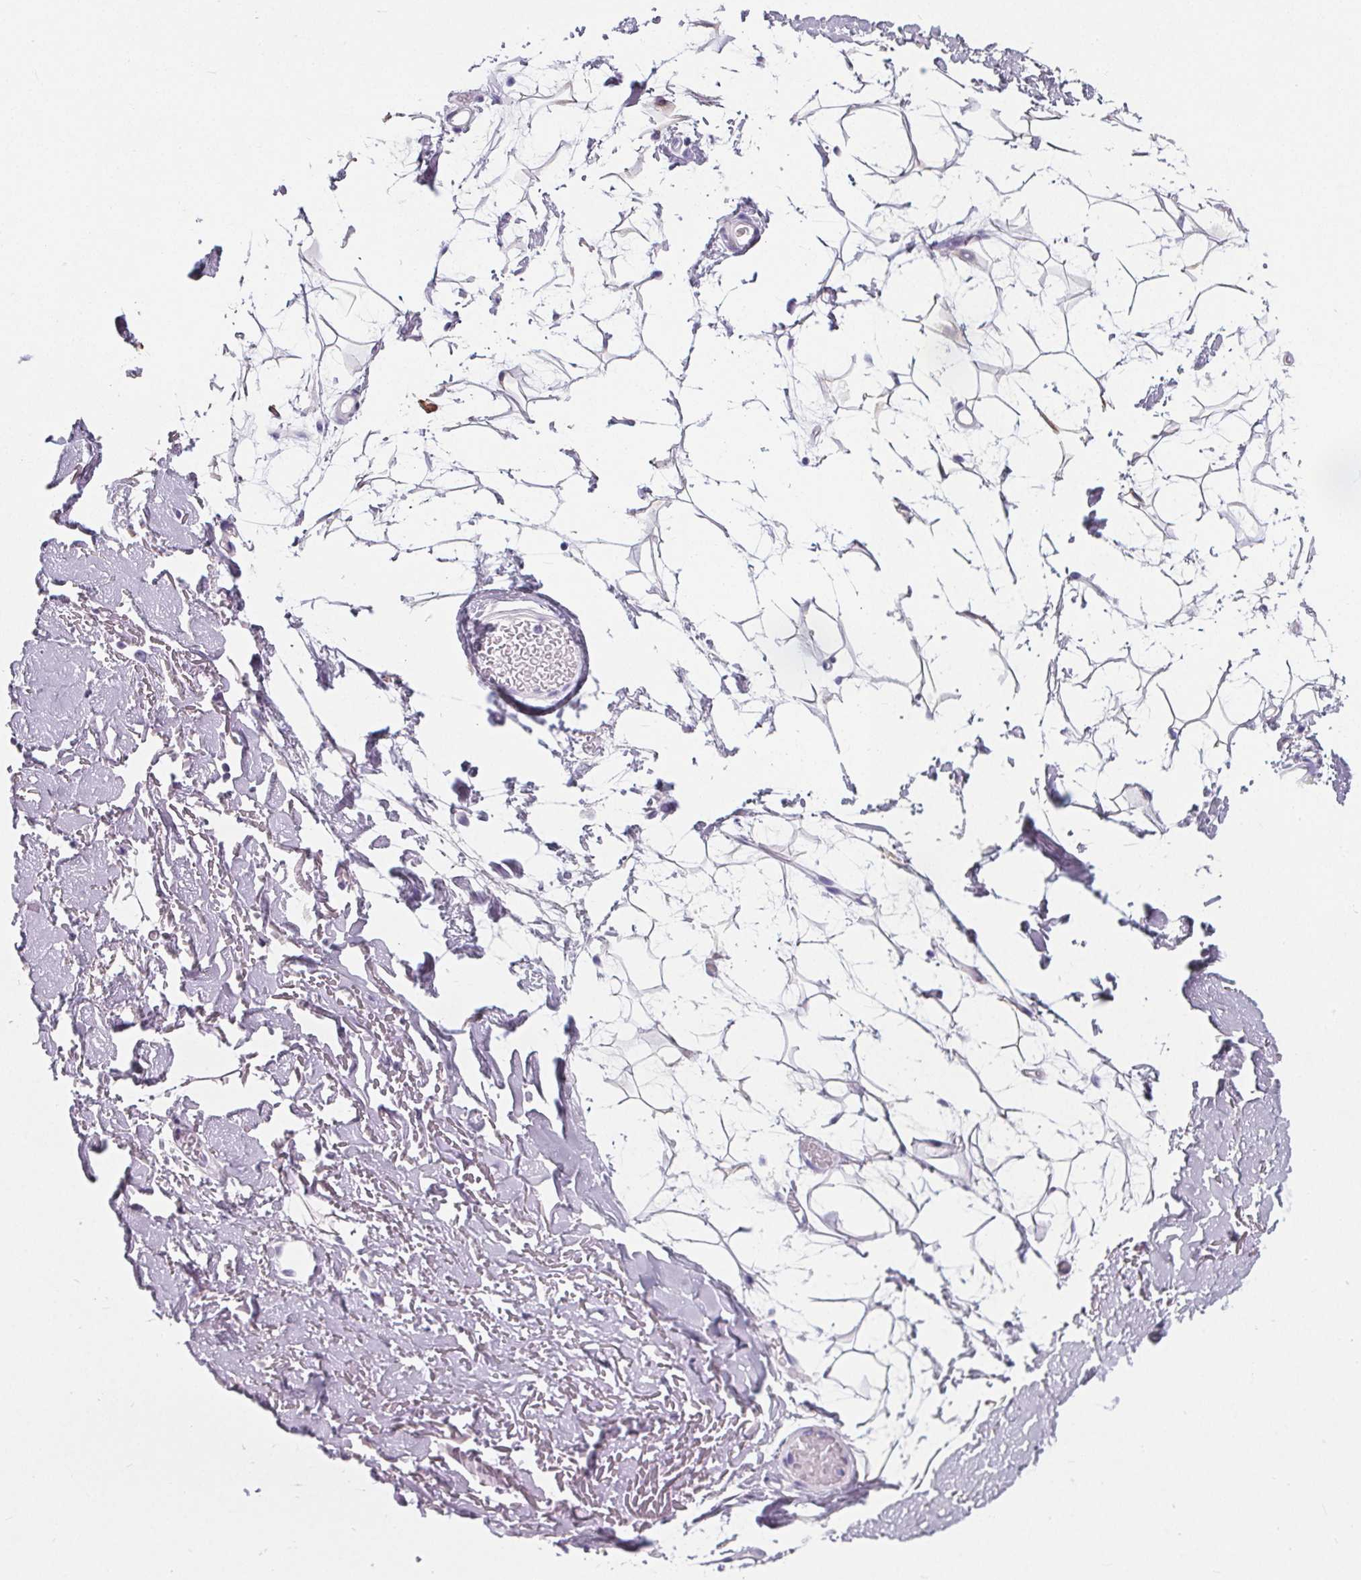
{"staining": {"intensity": "negative", "quantity": "none", "location": "none"}, "tissue": "adipose tissue", "cell_type": "Adipocytes", "image_type": "normal", "snomed": [{"axis": "morphology", "description": "Normal tissue, NOS"}, {"axis": "topography", "description": "Anal"}, {"axis": "topography", "description": "Peripheral nerve tissue"}], "caption": "The histopathology image exhibits no staining of adipocytes in unremarkable adipose tissue. (DAB immunohistochemistry (IHC), high magnification).", "gene": "ADRB1", "patient": {"sex": "male", "age": 78}}